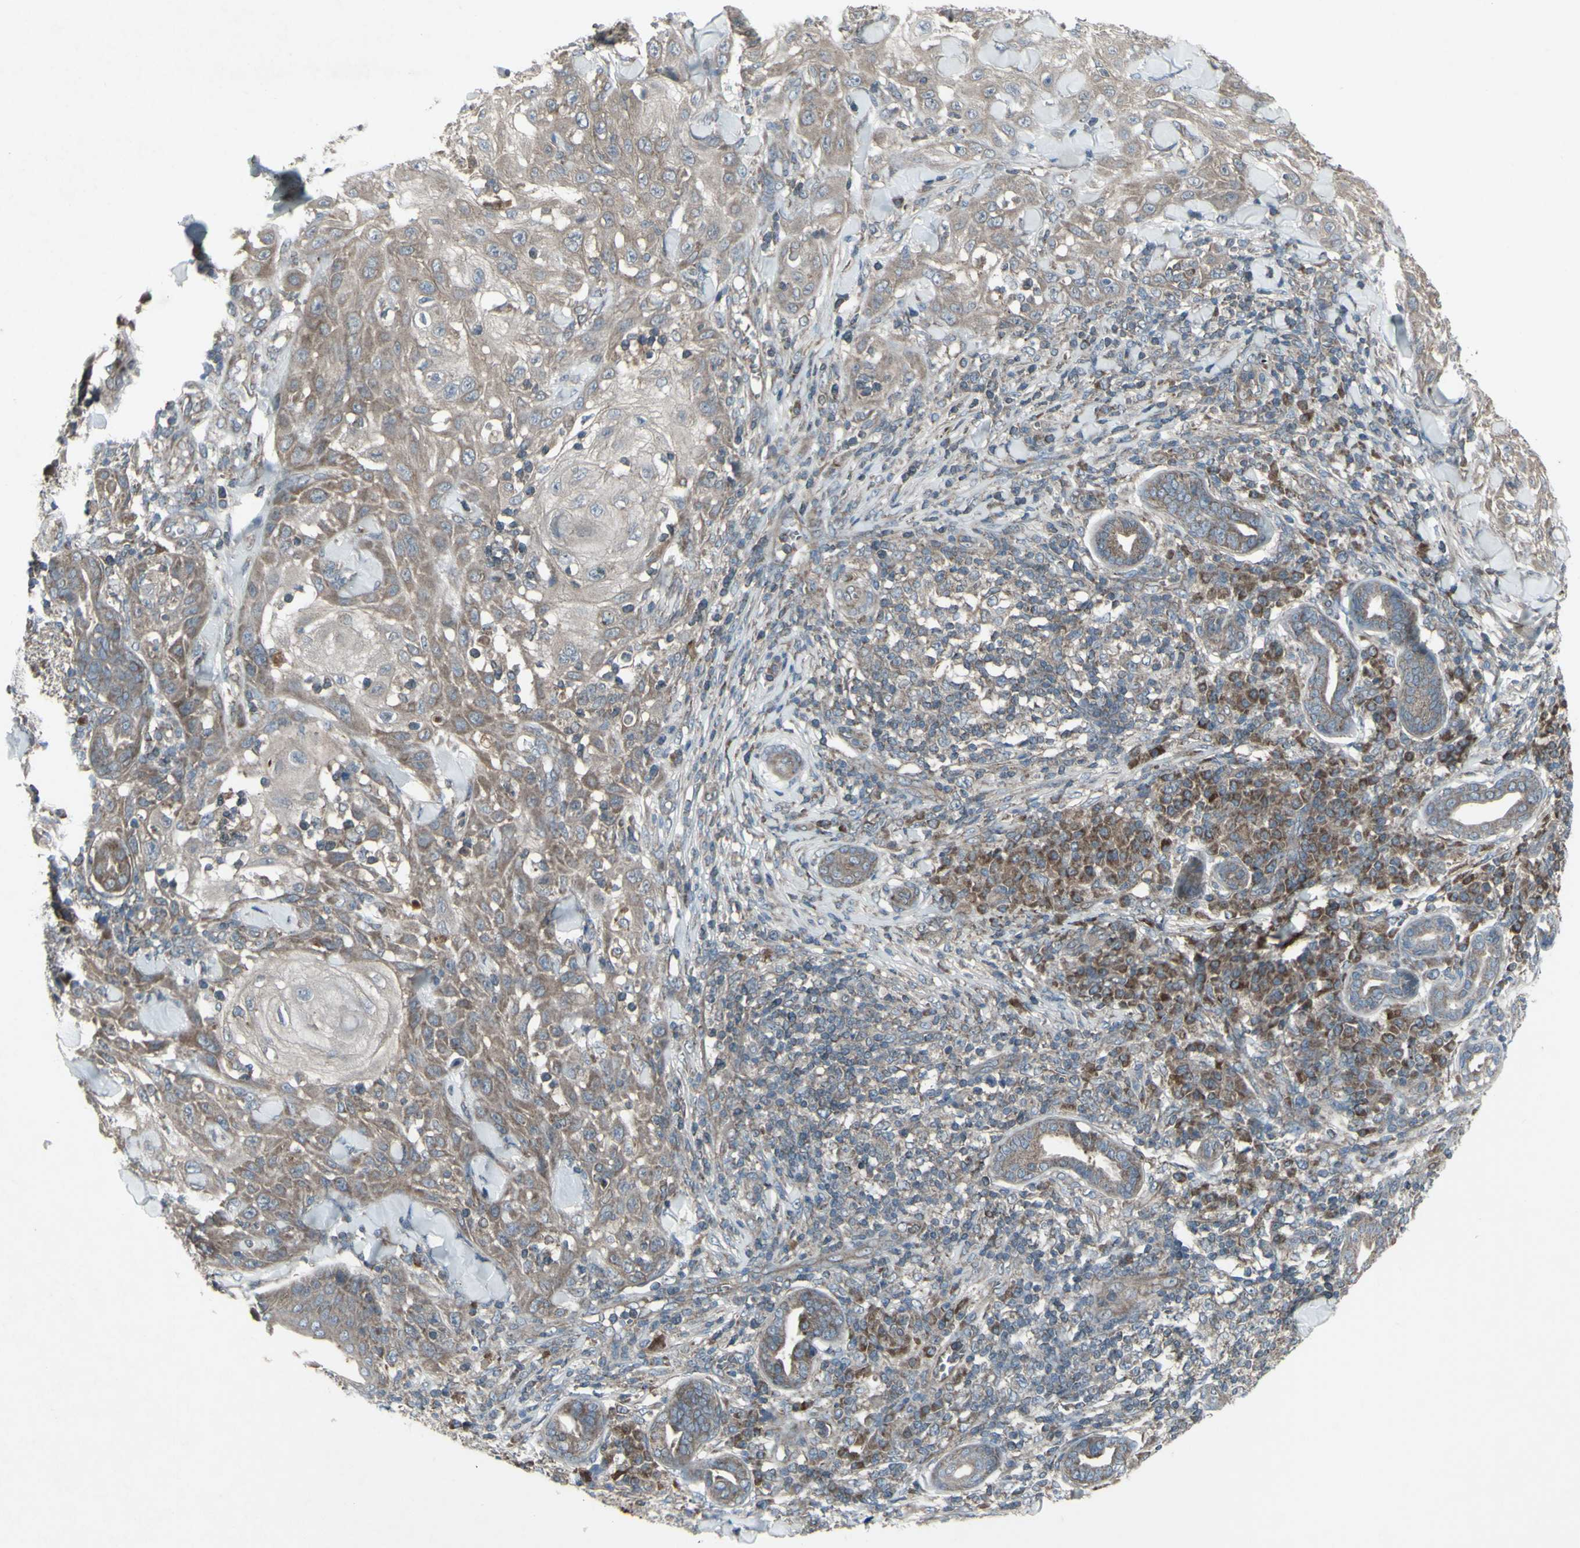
{"staining": {"intensity": "weak", "quantity": ">75%", "location": "cytoplasmic/membranous"}, "tissue": "skin cancer", "cell_type": "Tumor cells", "image_type": "cancer", "snomed": [{"axis": "morphology", "description": "Squamous cell carcinoma, NOS"}, {"axis": "topography", "description": "Skin"}], "caption": "Weak cytoplasmic/membranous expression is present in approximately >75% of tumor cells in skin cancer.", "gene": "SHC1", "patient": {"sex": "male", "age": 24}}